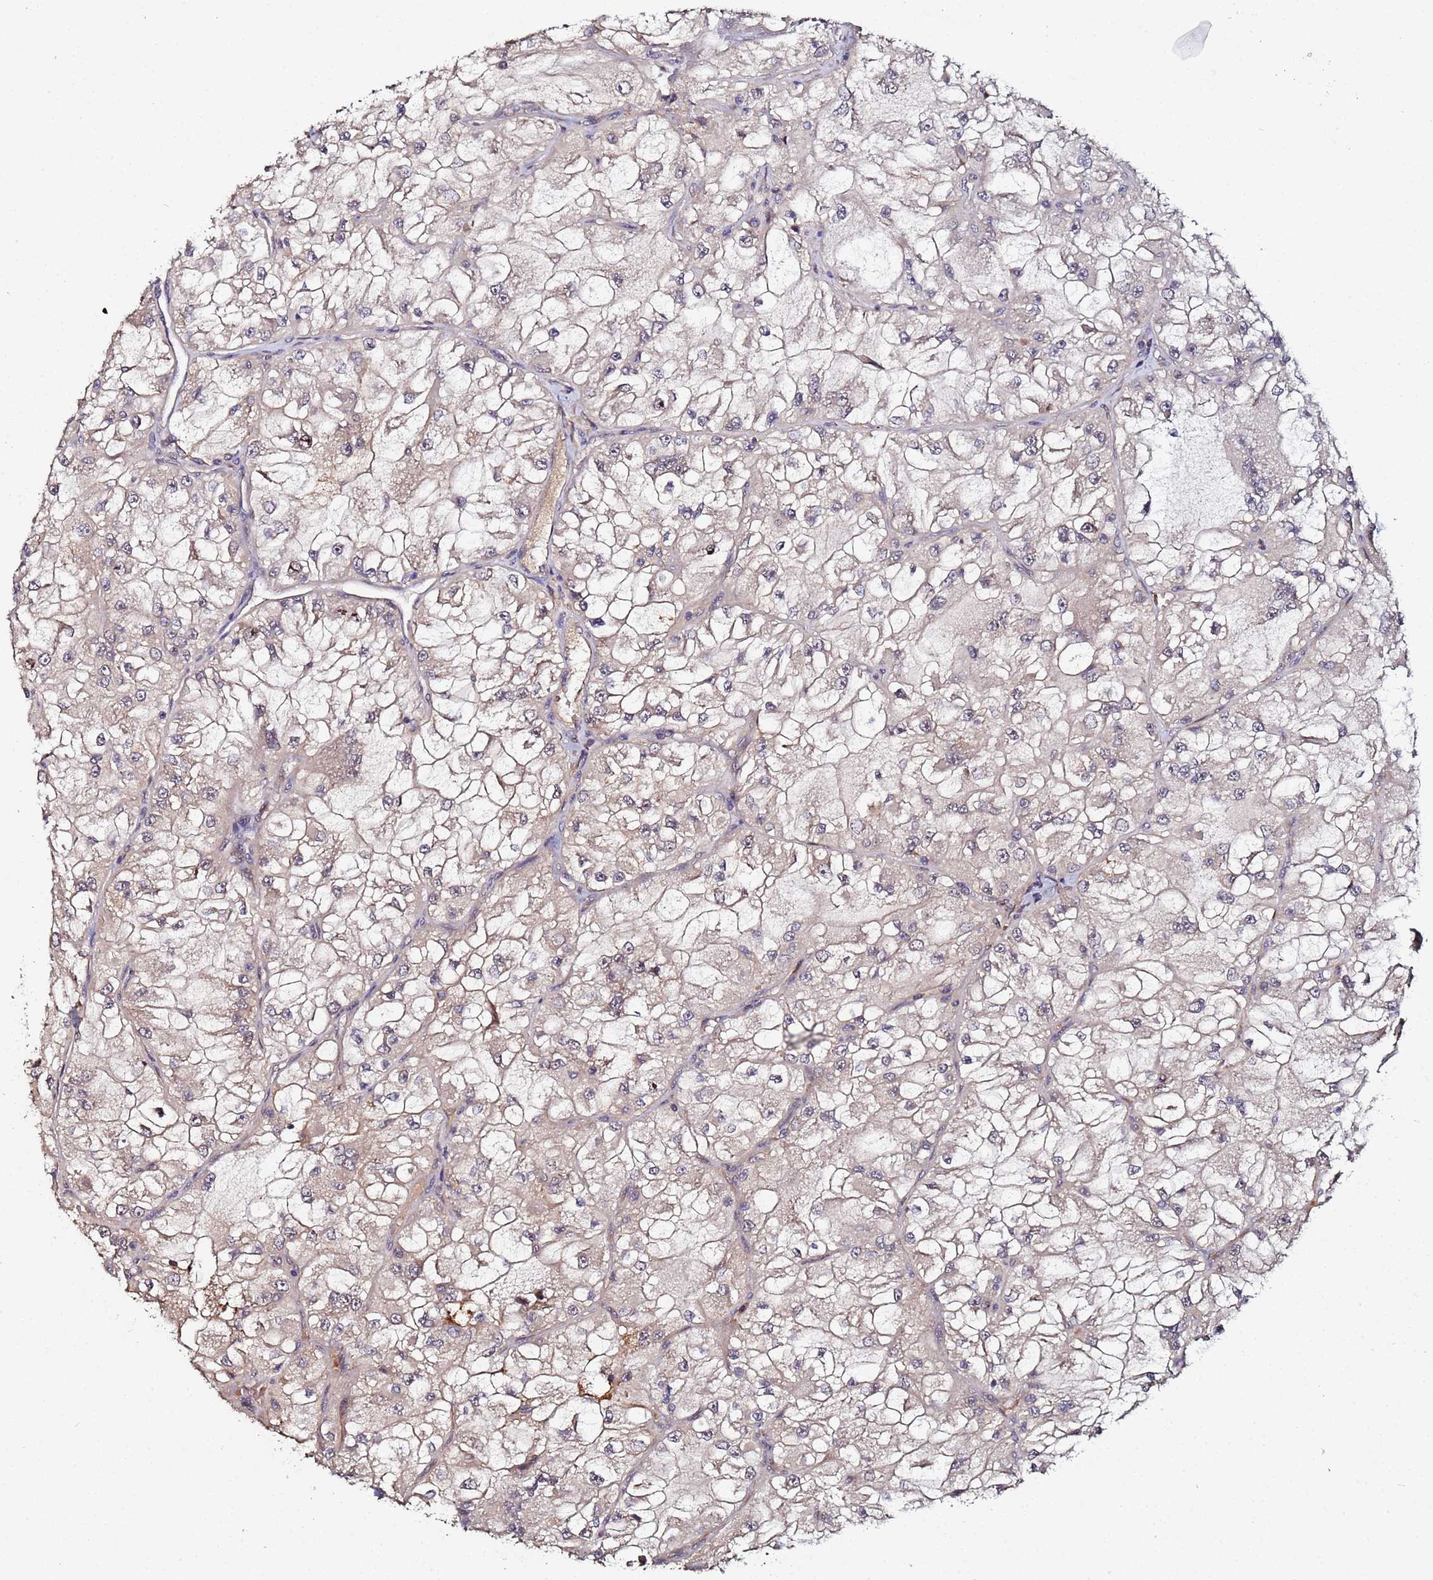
{"staining": {"intensity": "weak", "quantity": "25%-75%", "location": "cytoplasmic/membranous"}, "tissue": "renal cancer", "cell_type": "Tumor cells", "image_type": "cancer", "snomed": [{"axis": "morphology", "description": "Adenocarcinoma, NOS"}, {"axis": "topography", "description": "Kidney"}], "caption": "Adenocarcinoma (renal) stained with immunohistochemistry (IHC) exhibits weak cytoplasmic/membranous positivity in approximately 25%-75% of tumor cells.", "gene": "OSER1", "patient": {"sex": "female", "age": 72}}